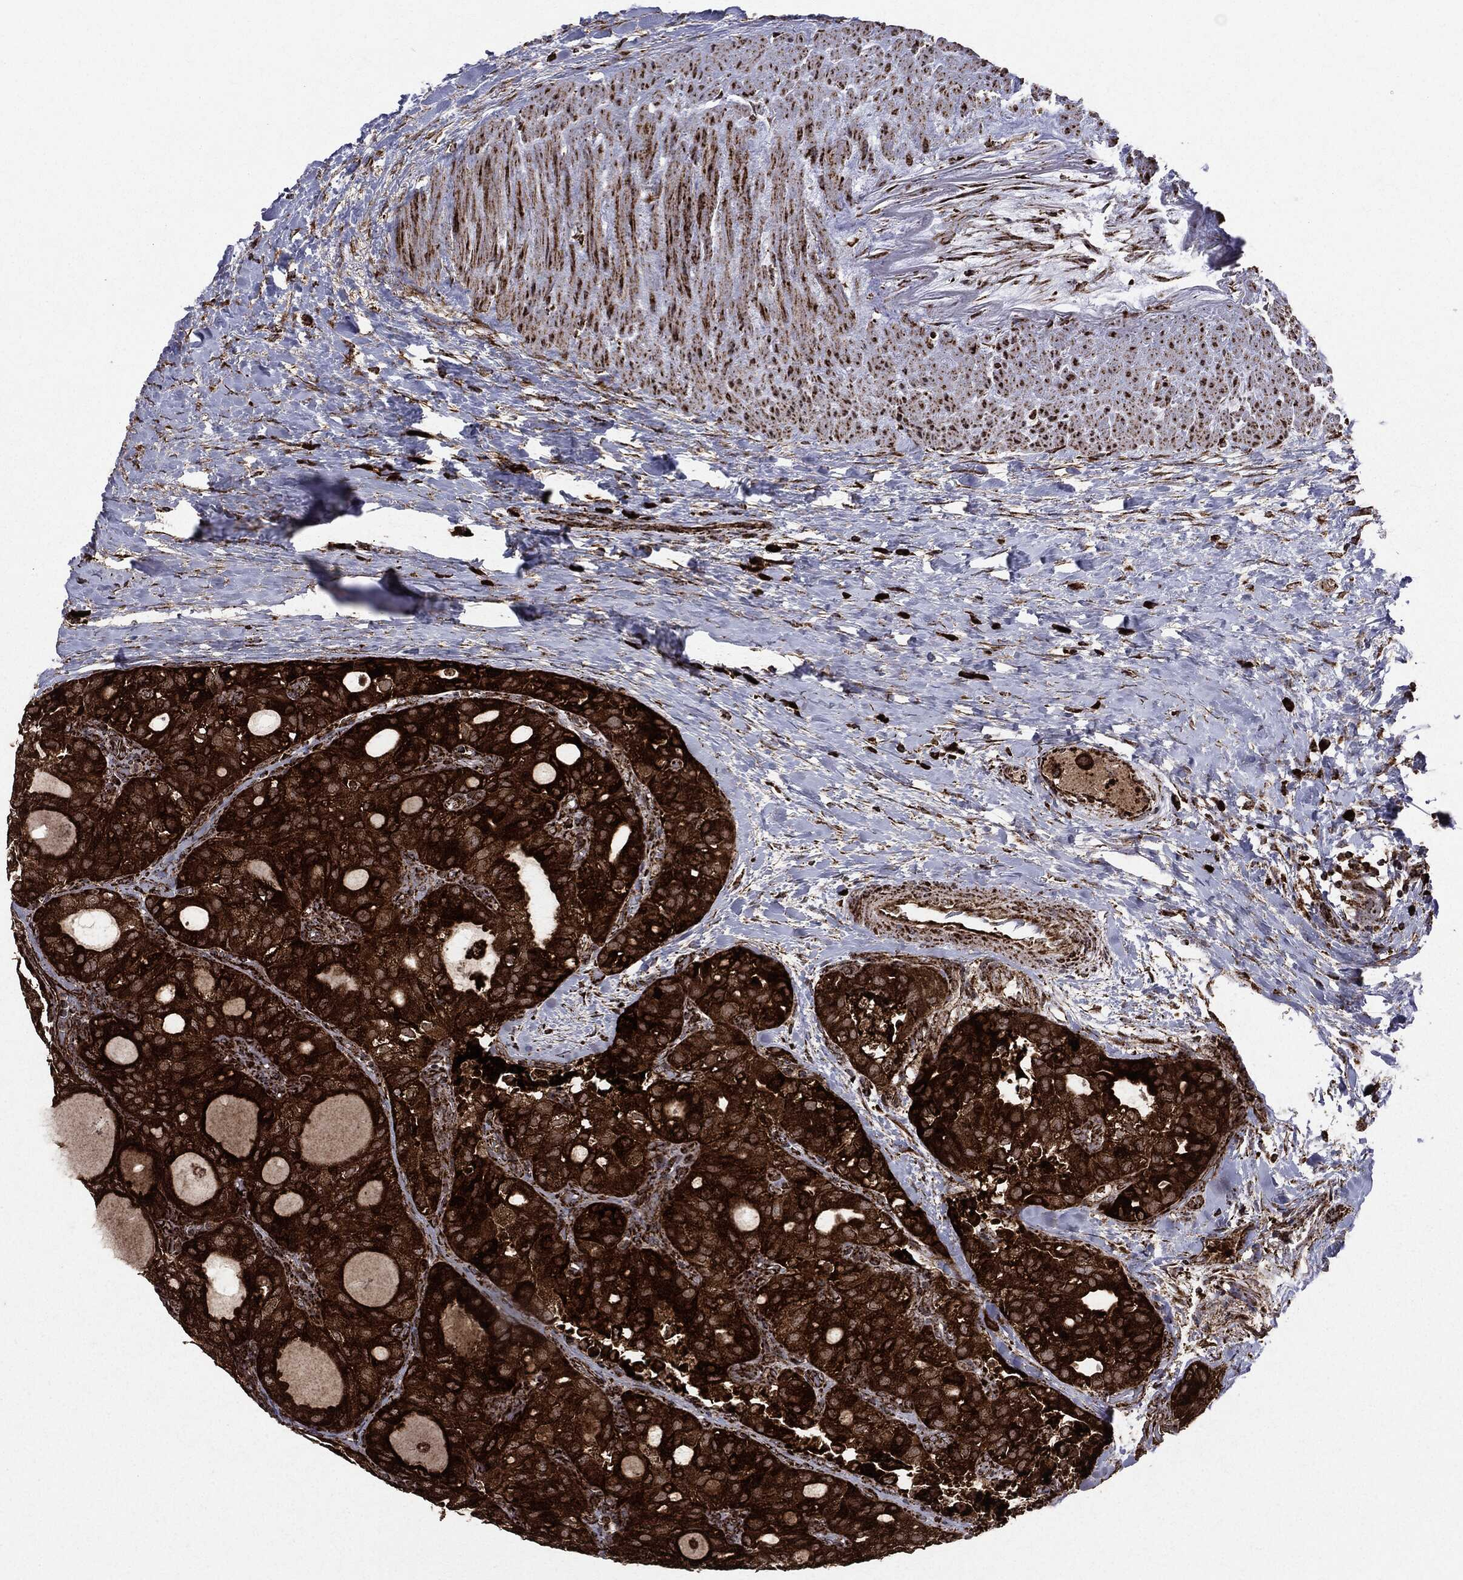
{"staining": {"intensity": "strong", "quantity": ">75%", "location": "cytoplasmic/membranous"}, "tissue": "thyroid cancer", "cell_type": "Tumor cells", "image_type": "cancer", "snomed": [{"axis": "morphology", "description": "Follicular adenoma carcinoma, NOS"}, {"axis": "topography", "description": "Thyroid gland"}], "caption": "Approximately >75% of tumor cells in human thyroid follicular adenoma carcinoma exhibit strong cytoplasmic/membranous protein expression as visualized by brown immunohistochemical staining.", "gene": "MAP2K1", "patient": {"sex": "male", "age": 75}}